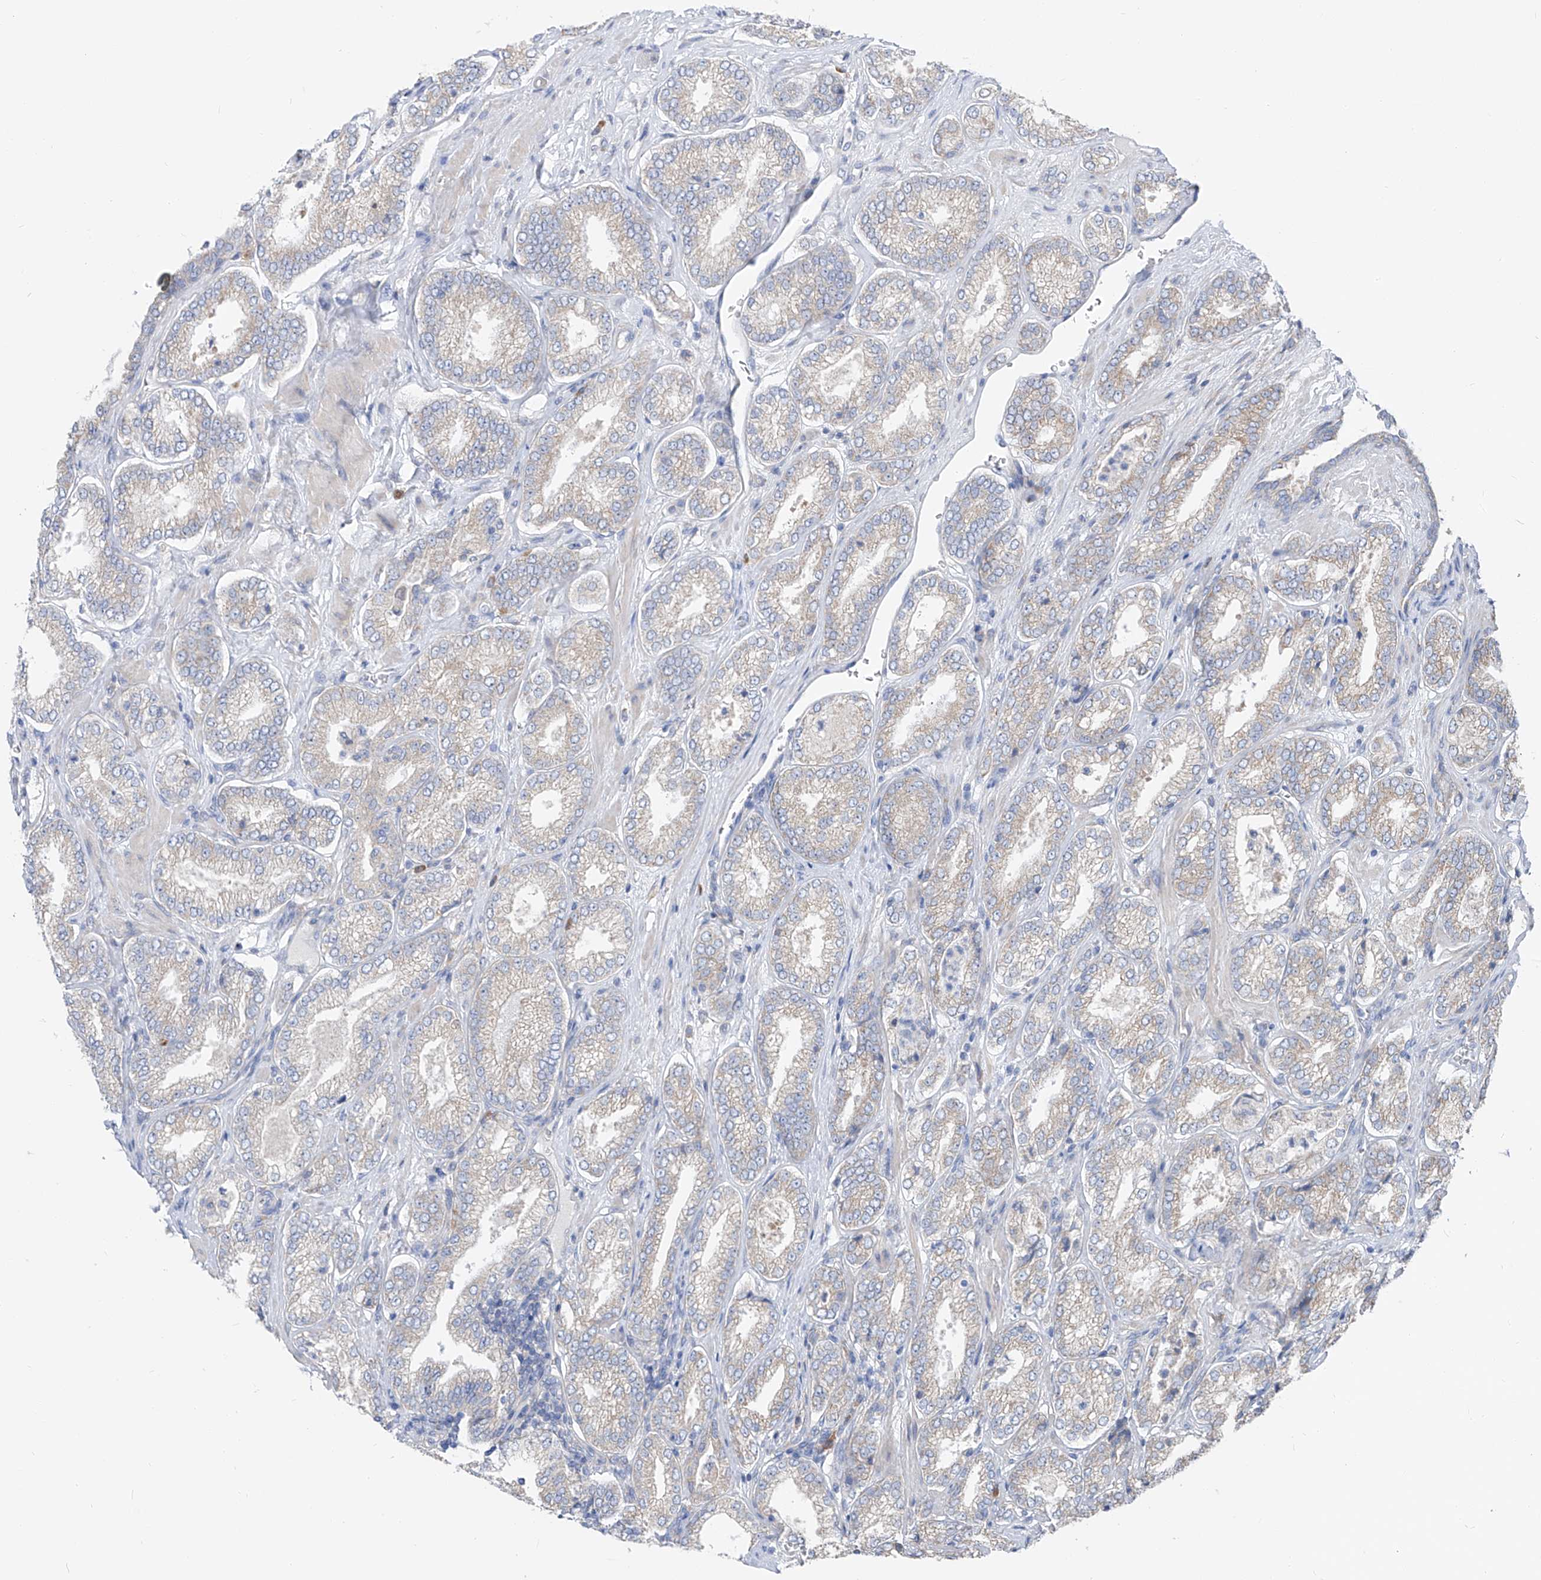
{"staining": {"intensity": "negative", "quantity": "none", "location": "none"}, "tissue": "prostate cancer", "cell_type": "Tumor cells", "image_type": "cancer", "snomed": [{"axis": "morphology", "description": "Adenocarcinoma, Low grade"}, {"axis": "topography", "description": "Prostate"}], "caption": "Adenocarcinoma (low-grade) (prostate) was stained to show a protein in brown. There is no significant expression in tumor cells.", "gene": "UFL1", "patient": {"sex": "male", "age": 62}}